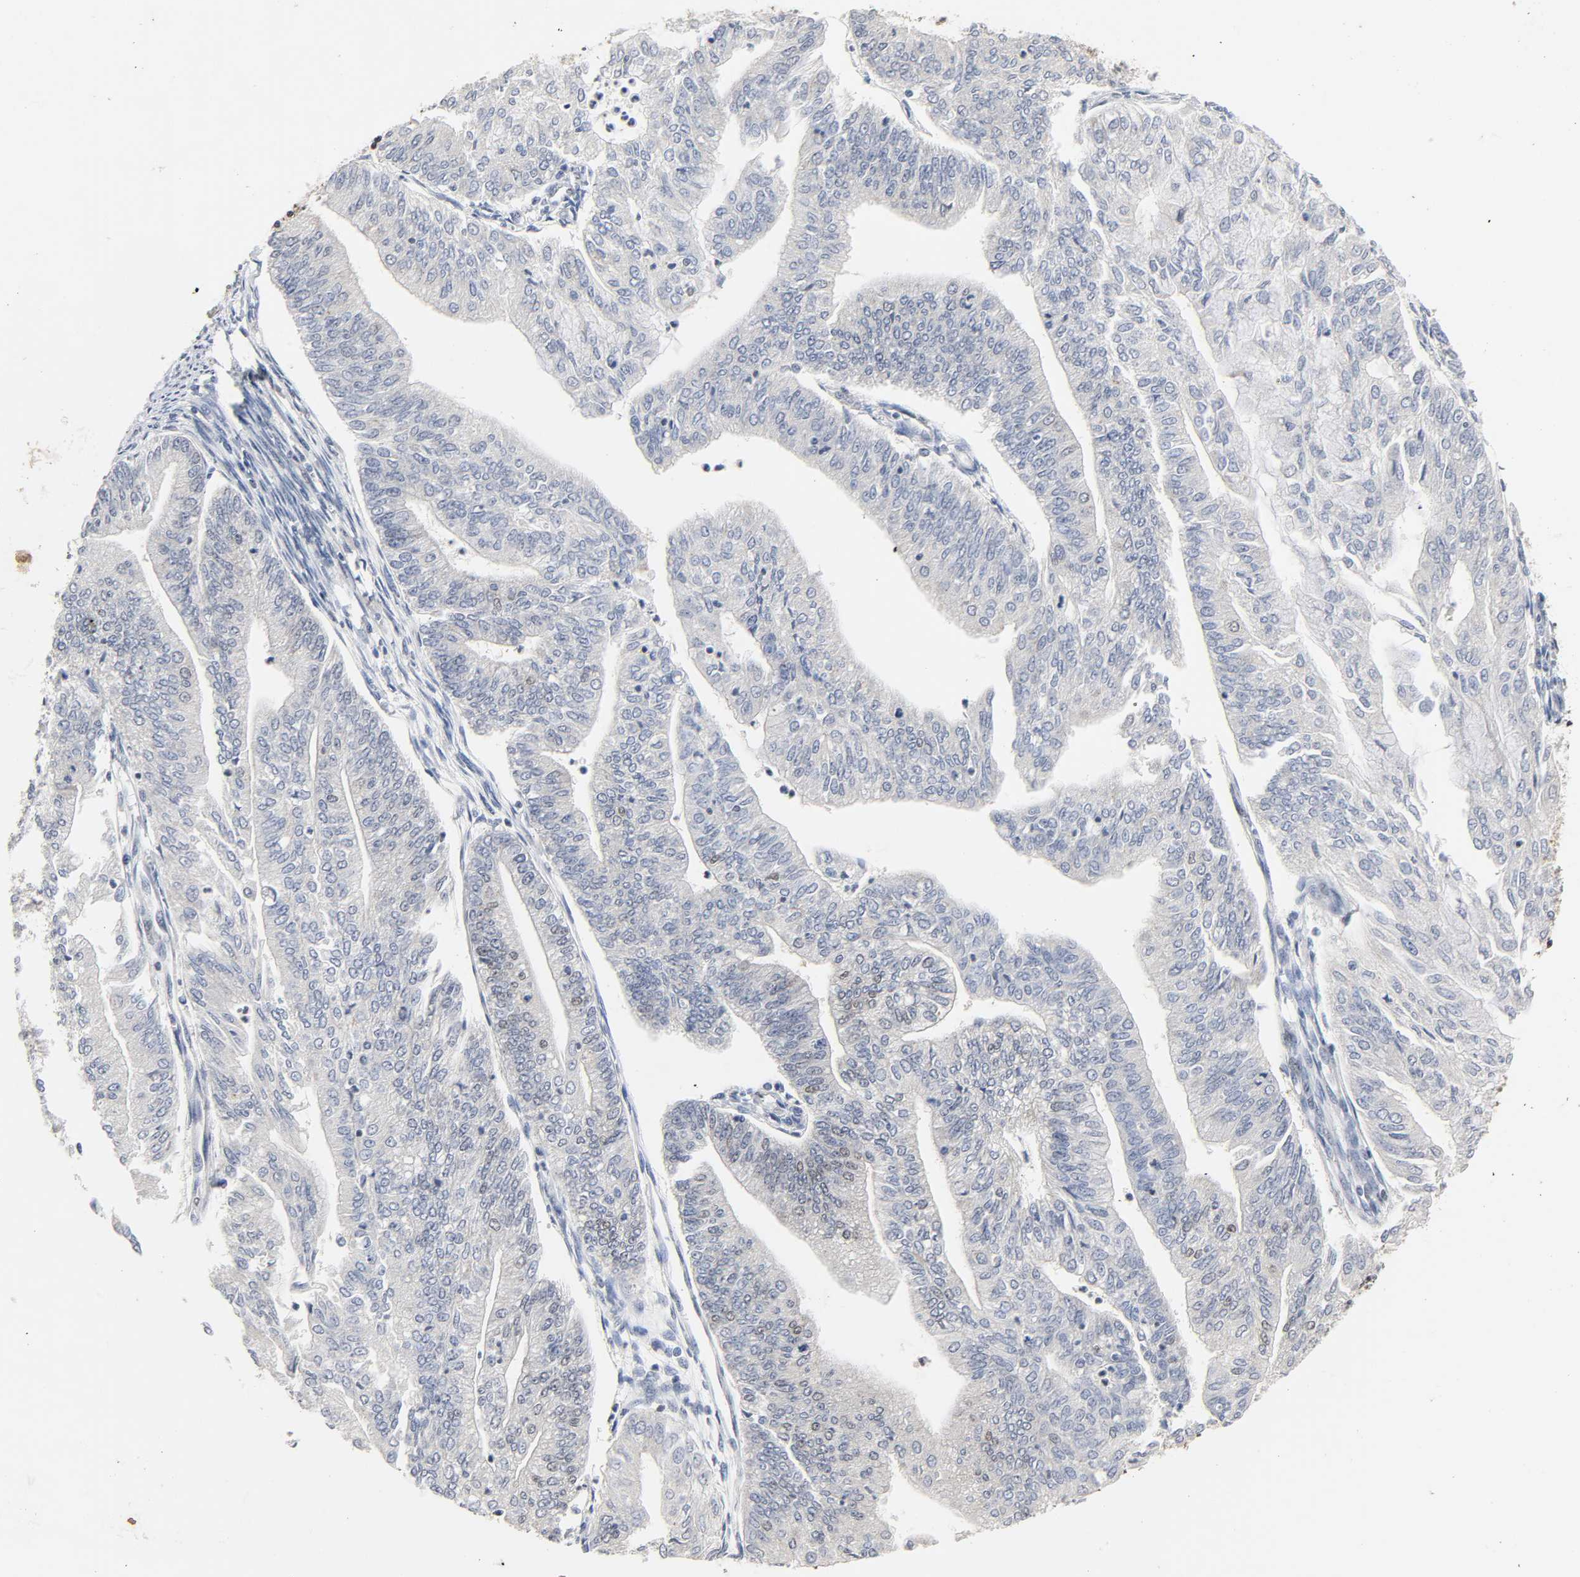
{"staining": {"intensity": "moderate", "quantity": "<25%", "location": "nuclear"}, "tissue": "endometrial cancer", "cell_type": "Tumor cells", "image_type": "cancer", "snomed": [{"axis": "morphology", "description": "Adenocarcinoma, NOS"}, {"axis": "topography", "description": "Endometrium"}], "caption": "Adenocarcinoma (endometrial) stained with immunohistochemistry (IHC) displays moderate nuclear expression in about <25% of tumor cells.", "gene": "NCOA6", "patient": {"sex": "female", "age": 59}}